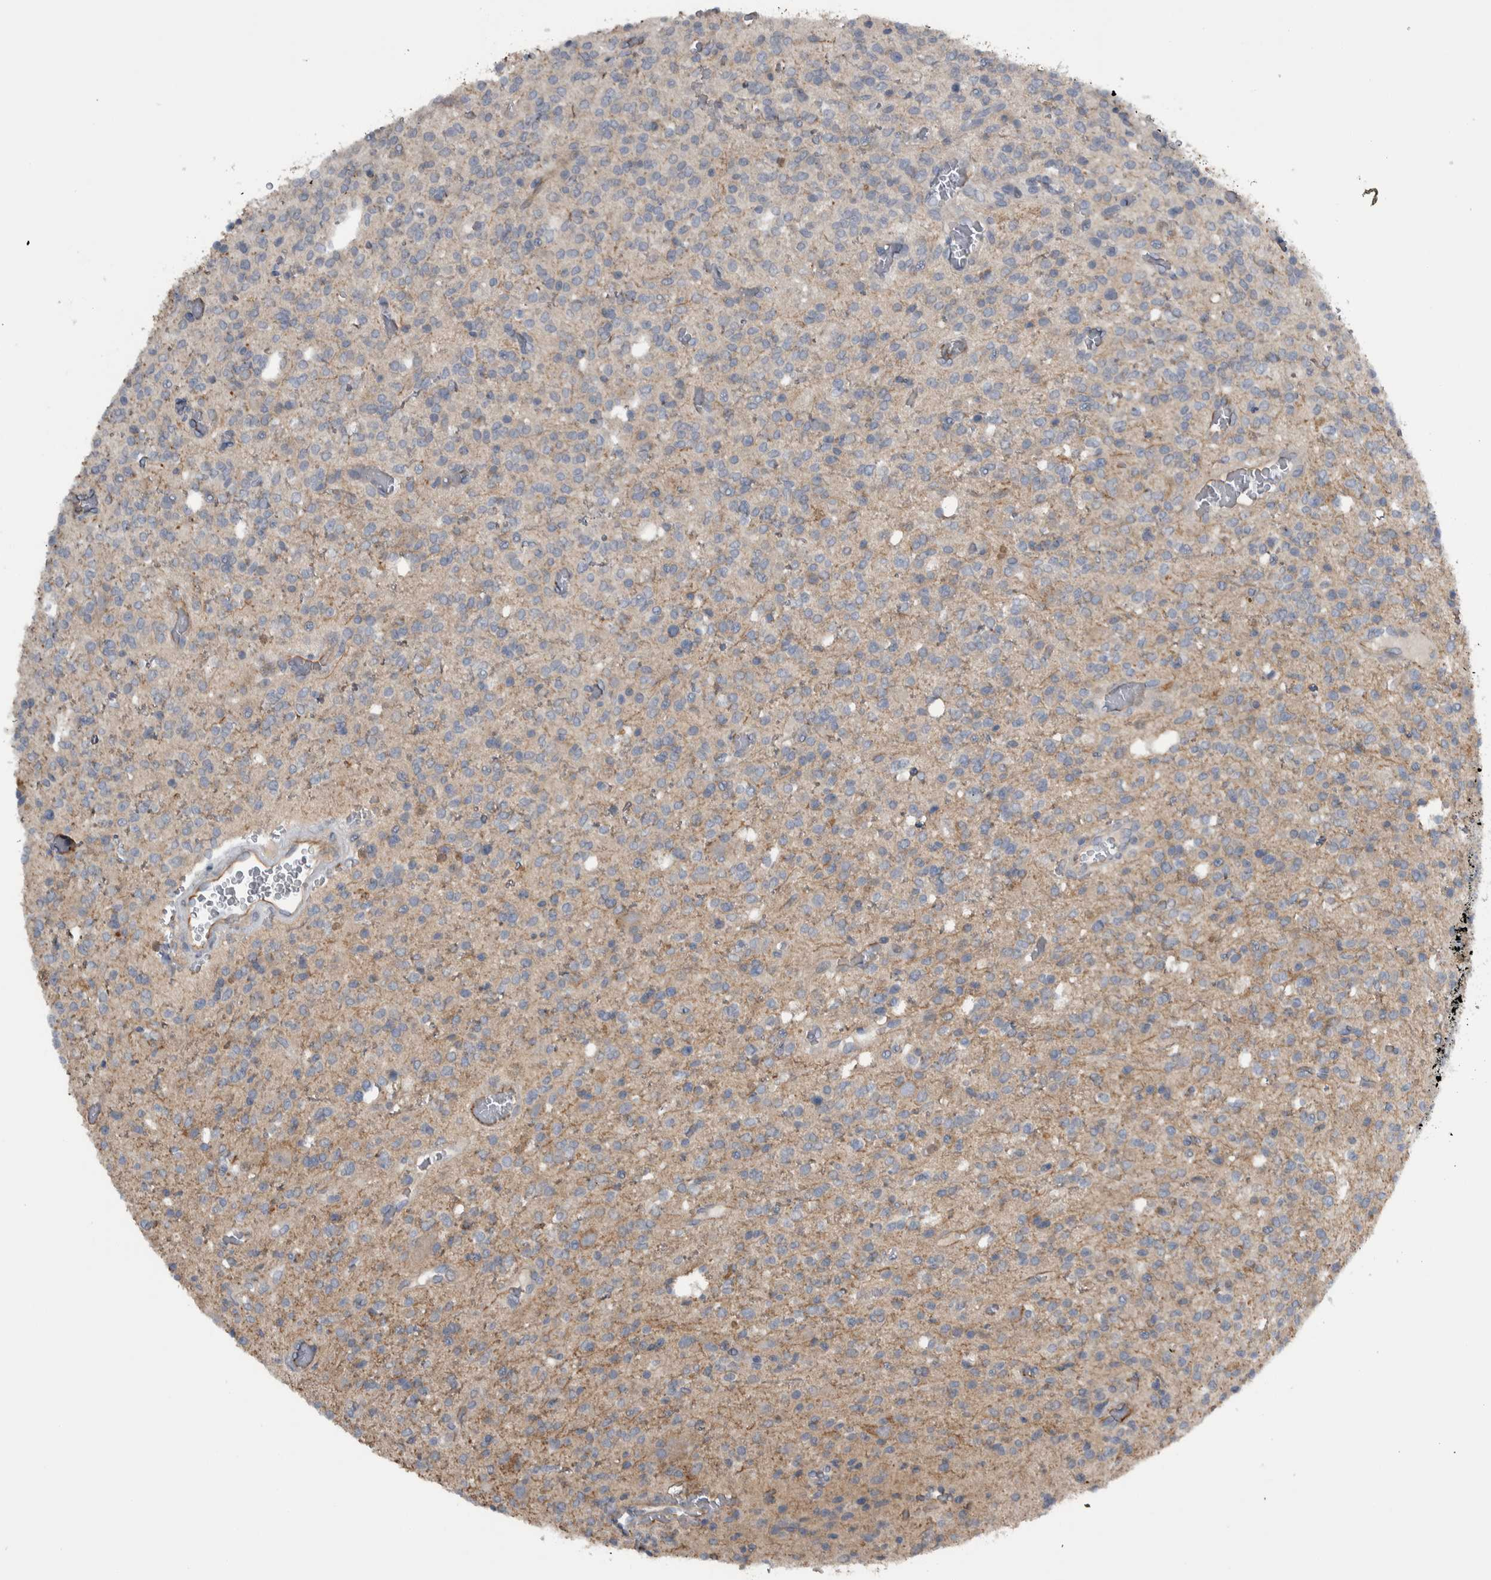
{"staining": {"intensity": "weak", "quantity": "25%-75%", "location": "cytoplasmic/membranous"}, "tissue": "glioma", "cell_type": "Tumor cells", "image_type": "cancer", "snomed": [{"axis": "morphology", "description": "Glioma, malignant, High grade"}, {"axis": "topography", "description": "Brain"}], "caption": "This image exhibits malignant high-grade glioma stained with immunohistochemistry (IHC) to label a protein in brown. The cytoplasmic/membranous of tumor cells show weak positivity for the protein. Nuclei are counter-stained blue.", "gene": "NT5C2", "patient": {"sex": "male", "age": 34}}